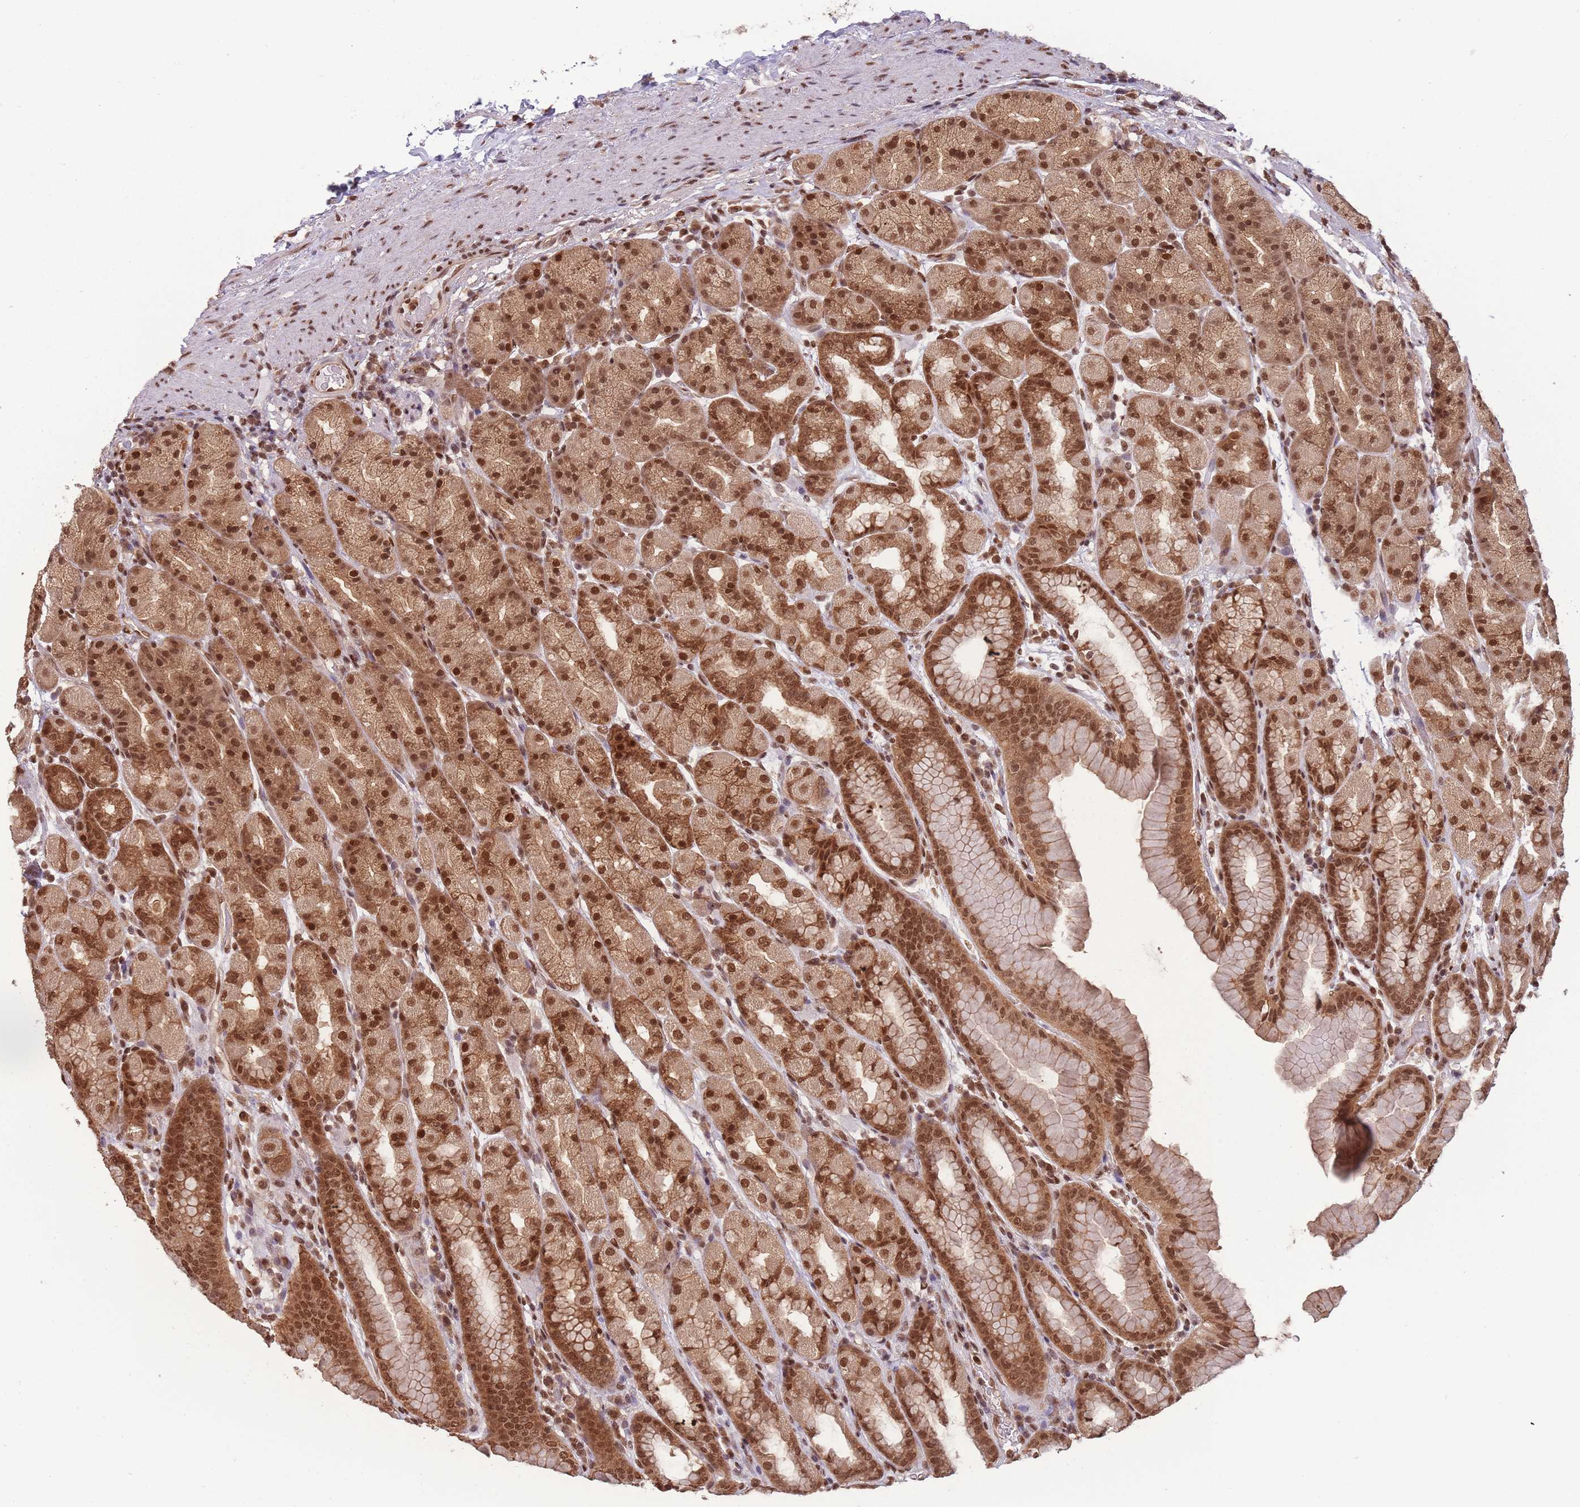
{"staining": {"intensity": "strong", "quantity": ">75%", "location": "cytoplasmic/membranous,nuclear"}, "tissue": "stomach", "cell_type": "Glandular cells", "image_type": "normal", "snomed": [{"axis": "morphology", "description": "Normal tissue, NOS"}, {"axis": "topography", "description": "Stomach, upper"}, {"axis": "topography", "description": "Stomach"}], "caption": "A brown stain labels strong cytoplasmic/membranous,nuclear staining of a protein in glandular cells of unremarkable human stomach.", "gene": "RPS27A", "patient": {"sex": "male", "age": 68}}